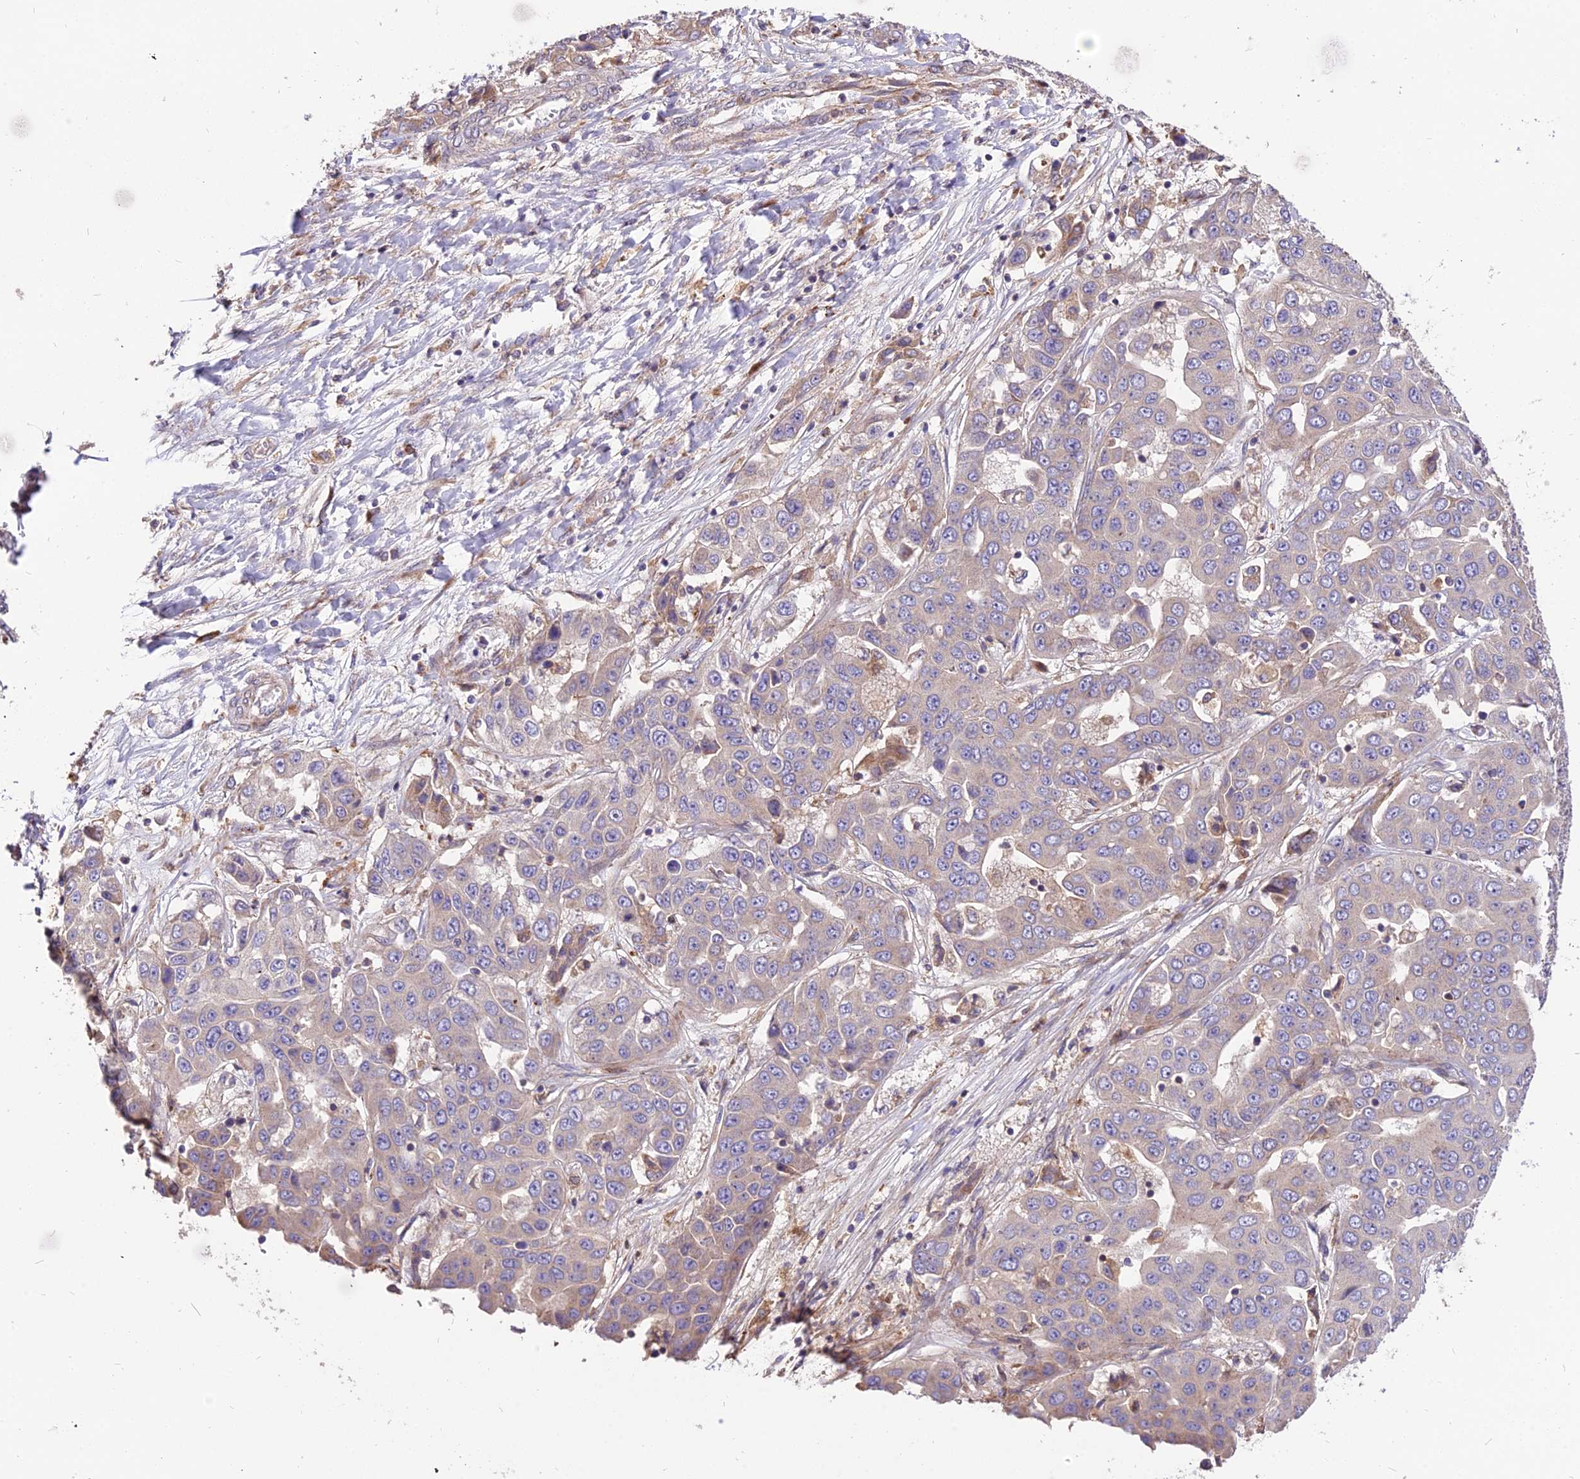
{"staining": {"intensity": "weak", "quantity": "<25%", "location": "cytoplasmic/membranous"}, "tissue": "liver cancer", "cell_type": "Tumor cells", "image_type": "cancer", "snomed": [{"axis": "morphology", "description": "Cholangiocarcinoma"}, {"axis": "topography", "description": "Liver"}], "caption": "Immunohistochemical staining of human liver cancer (cholangiocarcinoma) shows no significant positivity in tumor cells.", "gene": "ROCK1", "patient": {"sex": "female", "age": 52}}